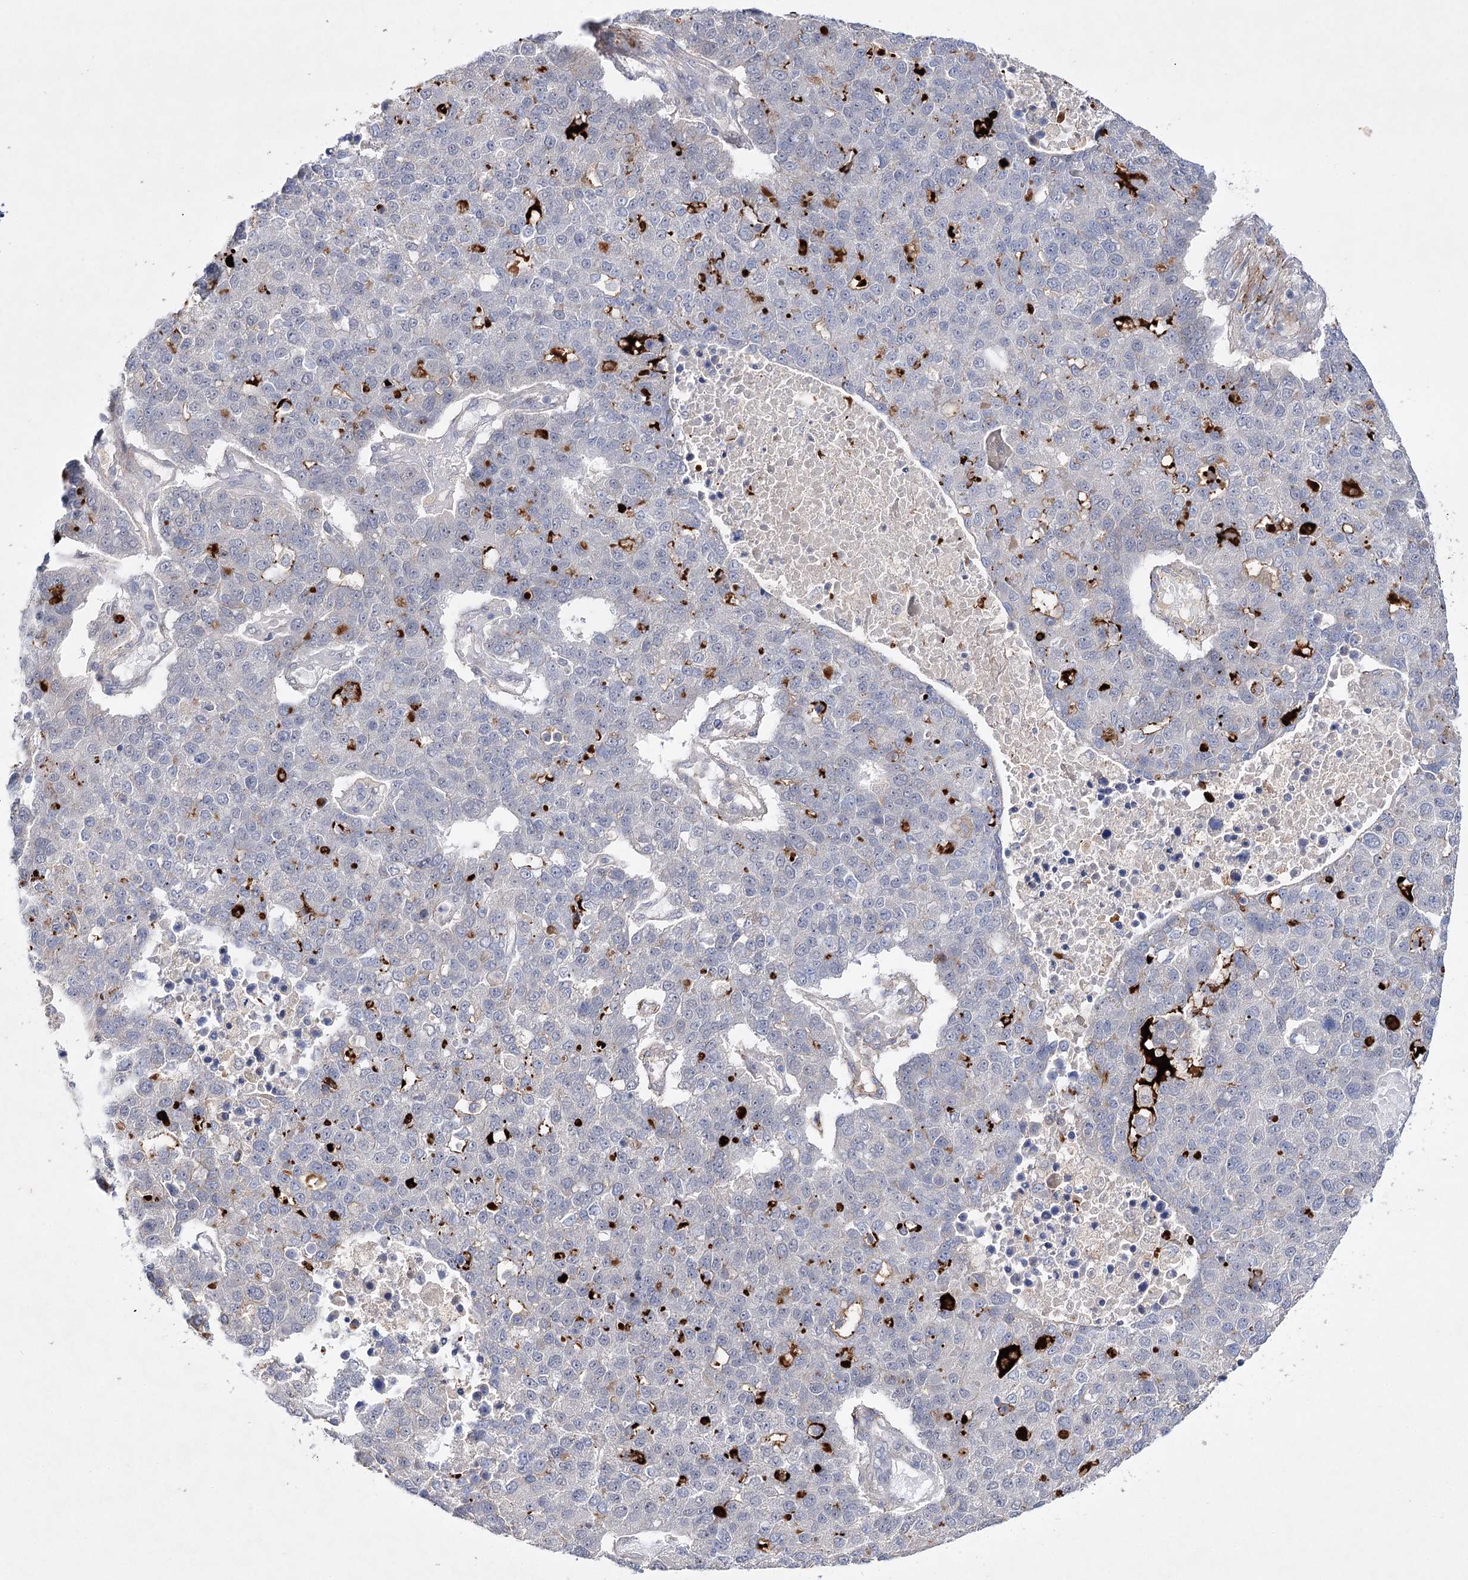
{"staining": {"intensity": "negative", "quantity": "none", "location": "none"}, "tissue": "pancreatic cancer", "cell_type": "Tumor cells", "image_type": "cancer", "snomed": [{"axis": "morphology", "description": "Adenocarcinoma, NOS"}, {"axis": "topography", "description": "Pancreas"}], "caption": "Micrograph shows no significant protein expression in tumor cells of adenocarcinoma (pancreatic).", "gene": "ARHGAP32", "patient": {"sex": "female", "age": 61}}